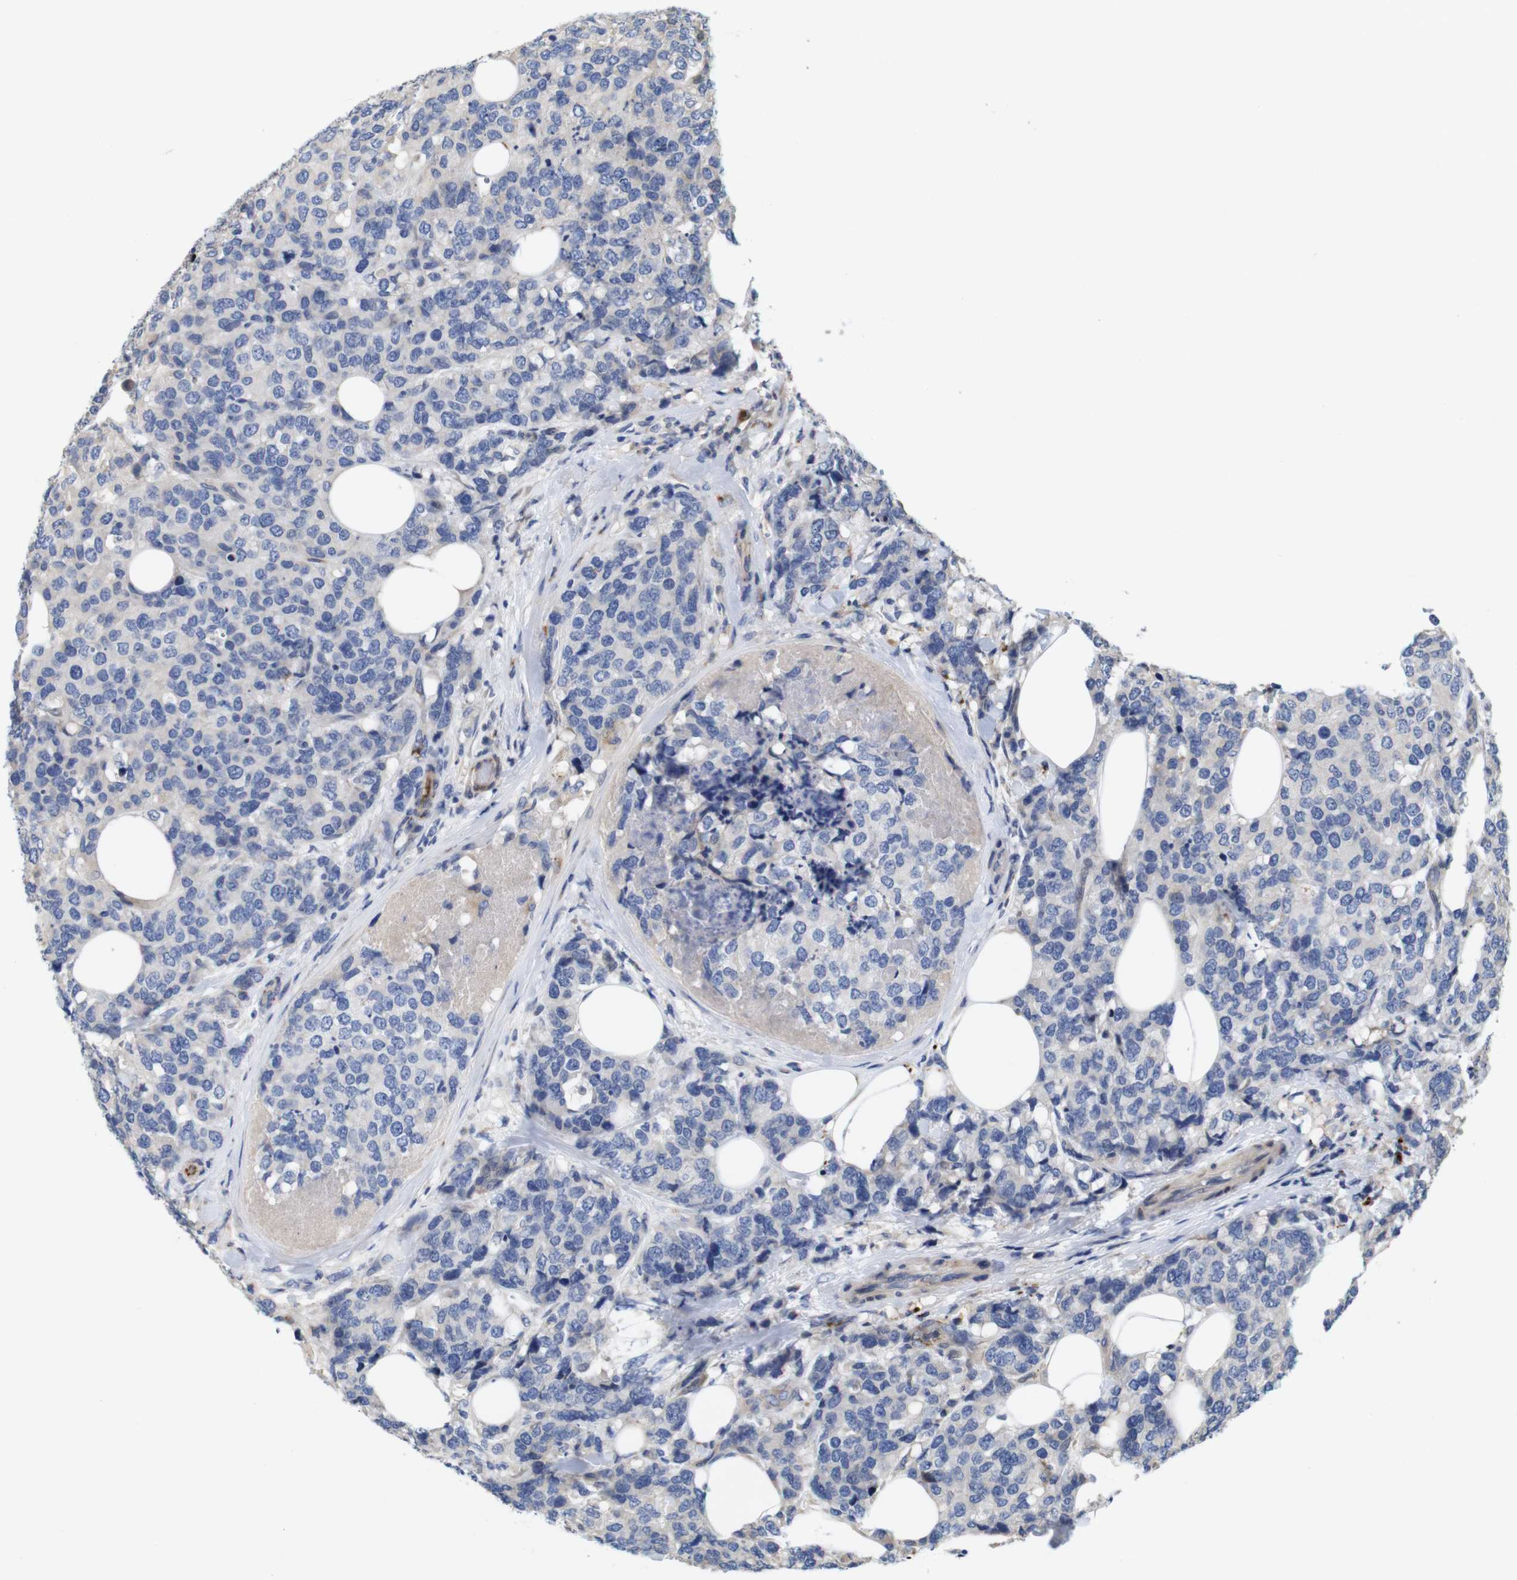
{"staining": {"intensity": "negative", "quantity": "none", "location": "none"}, "tissue": "breast cancer", "cell_type": "Tumor cells", "image_type": "cancer", "snomed": [{"axis": "morphology", "description": "Lobular carcinoma"}, {"axis": "topography", "description": "Breast"}], "caption": "The photomicrograph exhibits no significant positivity in tumor cells of breast cancer. The staining was performed using DAB (3,3'-diaminobenzidine) to visualize the protein expression in brown, while the nuclei were stained in blue with hematoxylin (Magnification: 20x).", "gene": "SPRY3", "patient": {"sex": "female", "age": 59}}